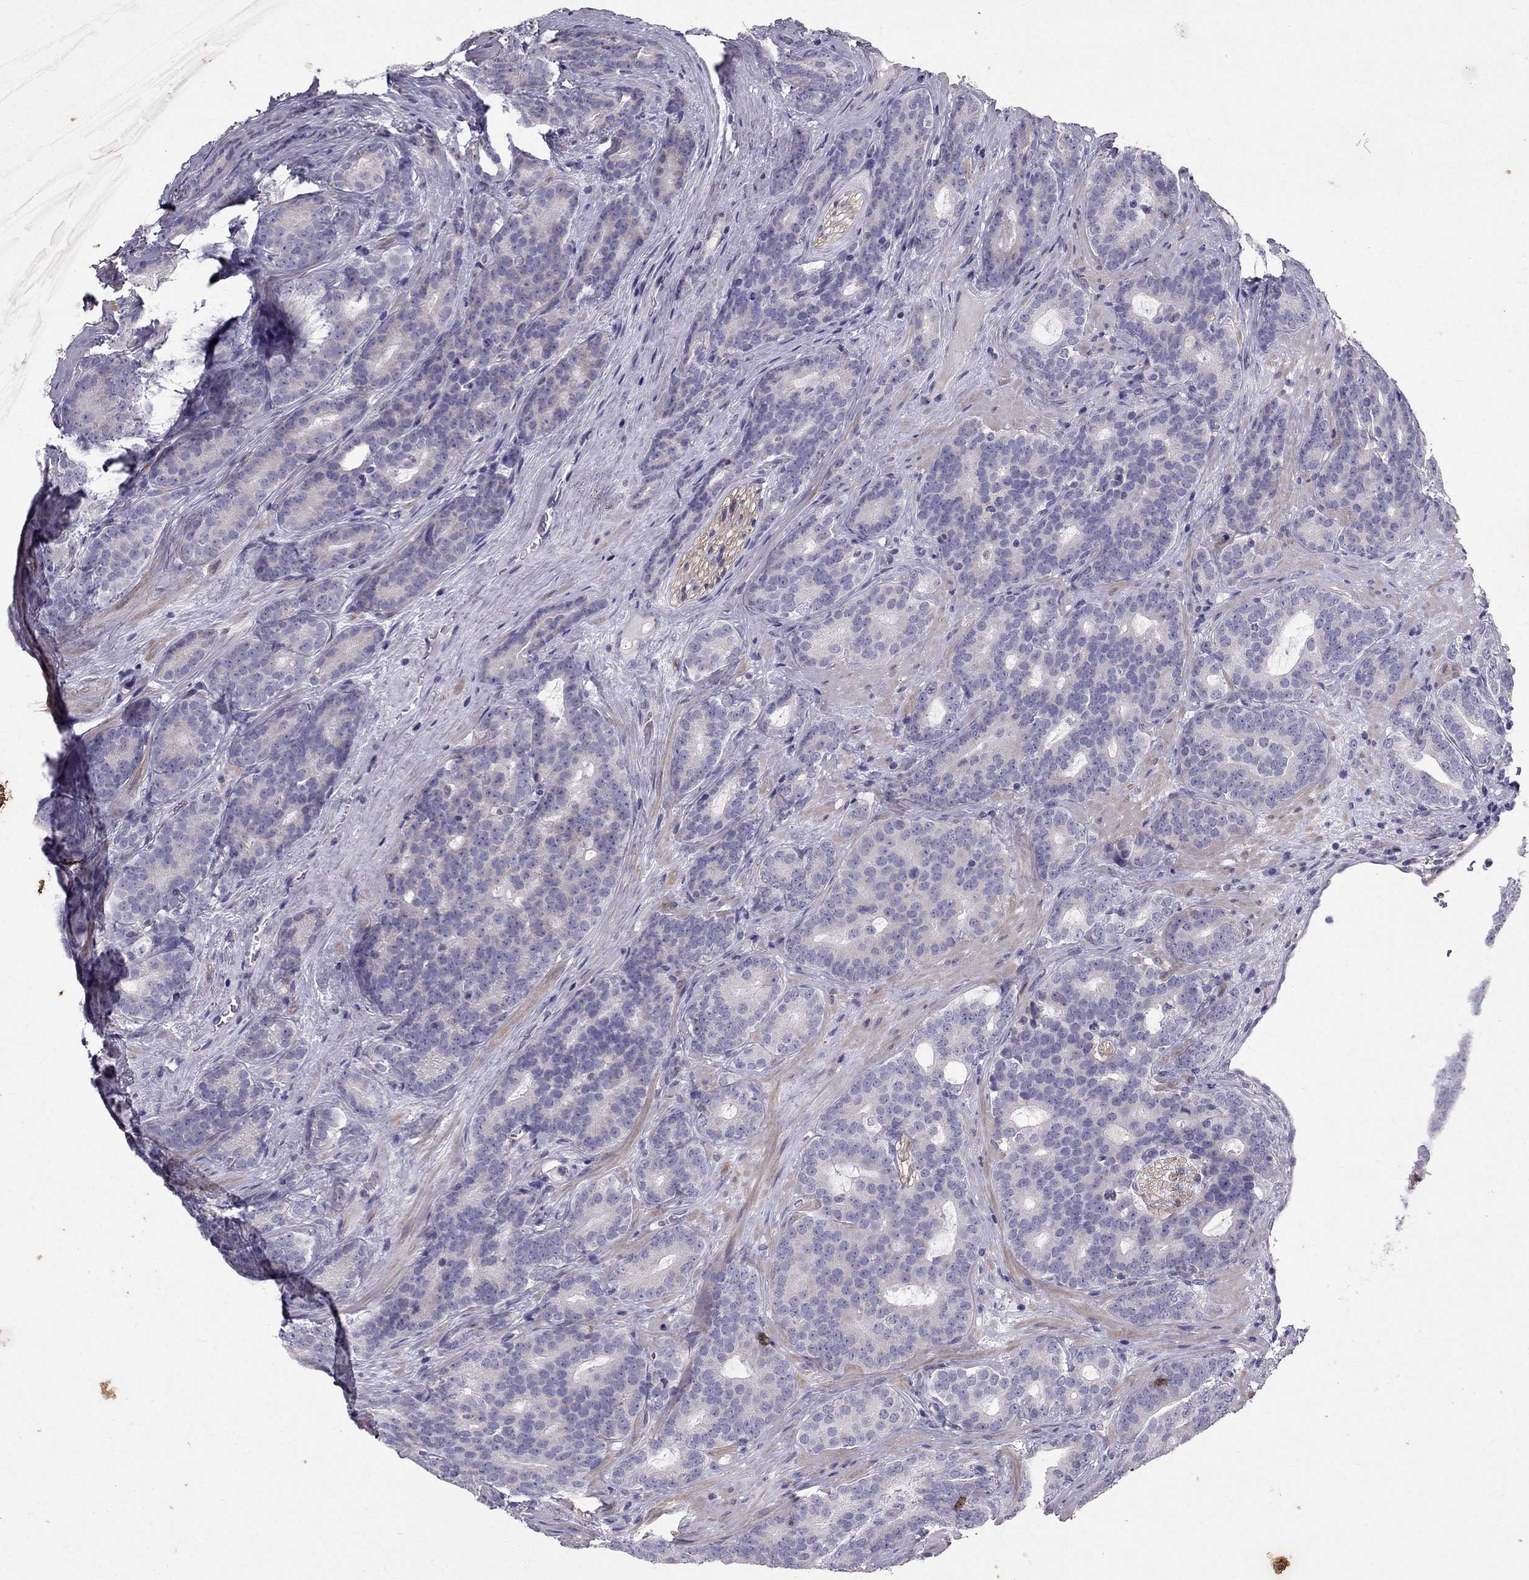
{"staining": {"intensity": "negative", "quantity": "none", "location": "none"}, "tissue": "prostate cancer", "cell_type": "Tumor cells", "image_type": "cancer", "snomed": [{"axis": "morphology", "description": "Adenocarcinoma, NOS"}, {"axis": "topography", "description": "Prostate"}], "caption": "Adenocarcinoma (prostate) was stained to show a protein in brown. There is no significant positivity in tumor cells.", "gene": "SYT5", "patient": {"sex": "male", "age": 71}}